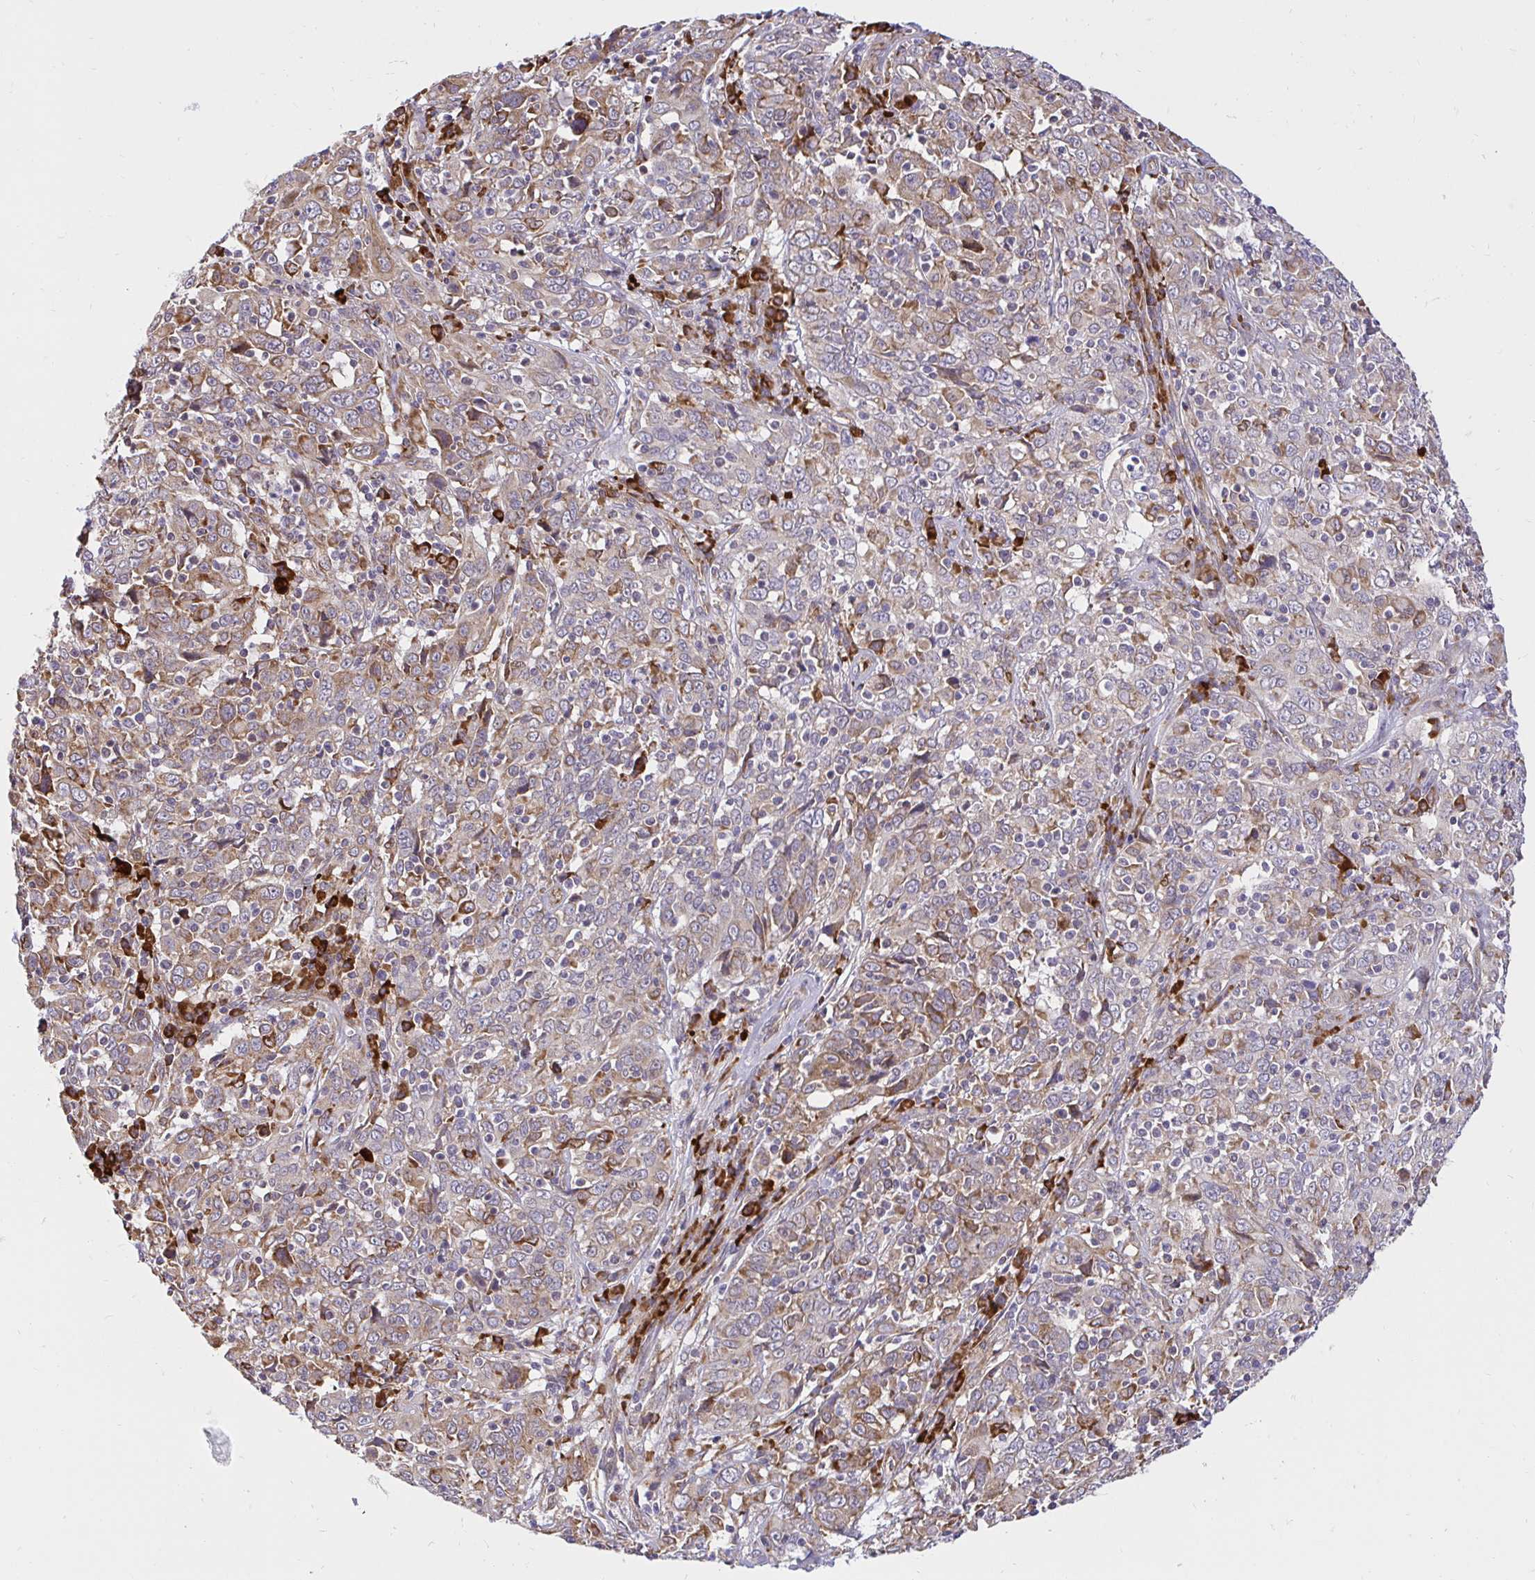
{"staining": {"intensity": "weak", "quantity": "25%-75%", "location": "cytoplasmic/membranous"}, "tissue": "cervical cancer", "cell_type": "Tumor cells", "image_type": "cancer", "snomed": [{"axis": "morphology", "description": "Squamous cell carcinoma, NOS"}, {"axis": "topography", "description": "Cervix"}], "caption": "Human cervical cancer (squamous cell carcinoma) stained with a brown dye exhibits weak cytoplasmic/membranous positive positivity in about 25%-75% of tumor cells.", "gene": "NAALAD2", "patient": {"sex": "female", "age": 46}}